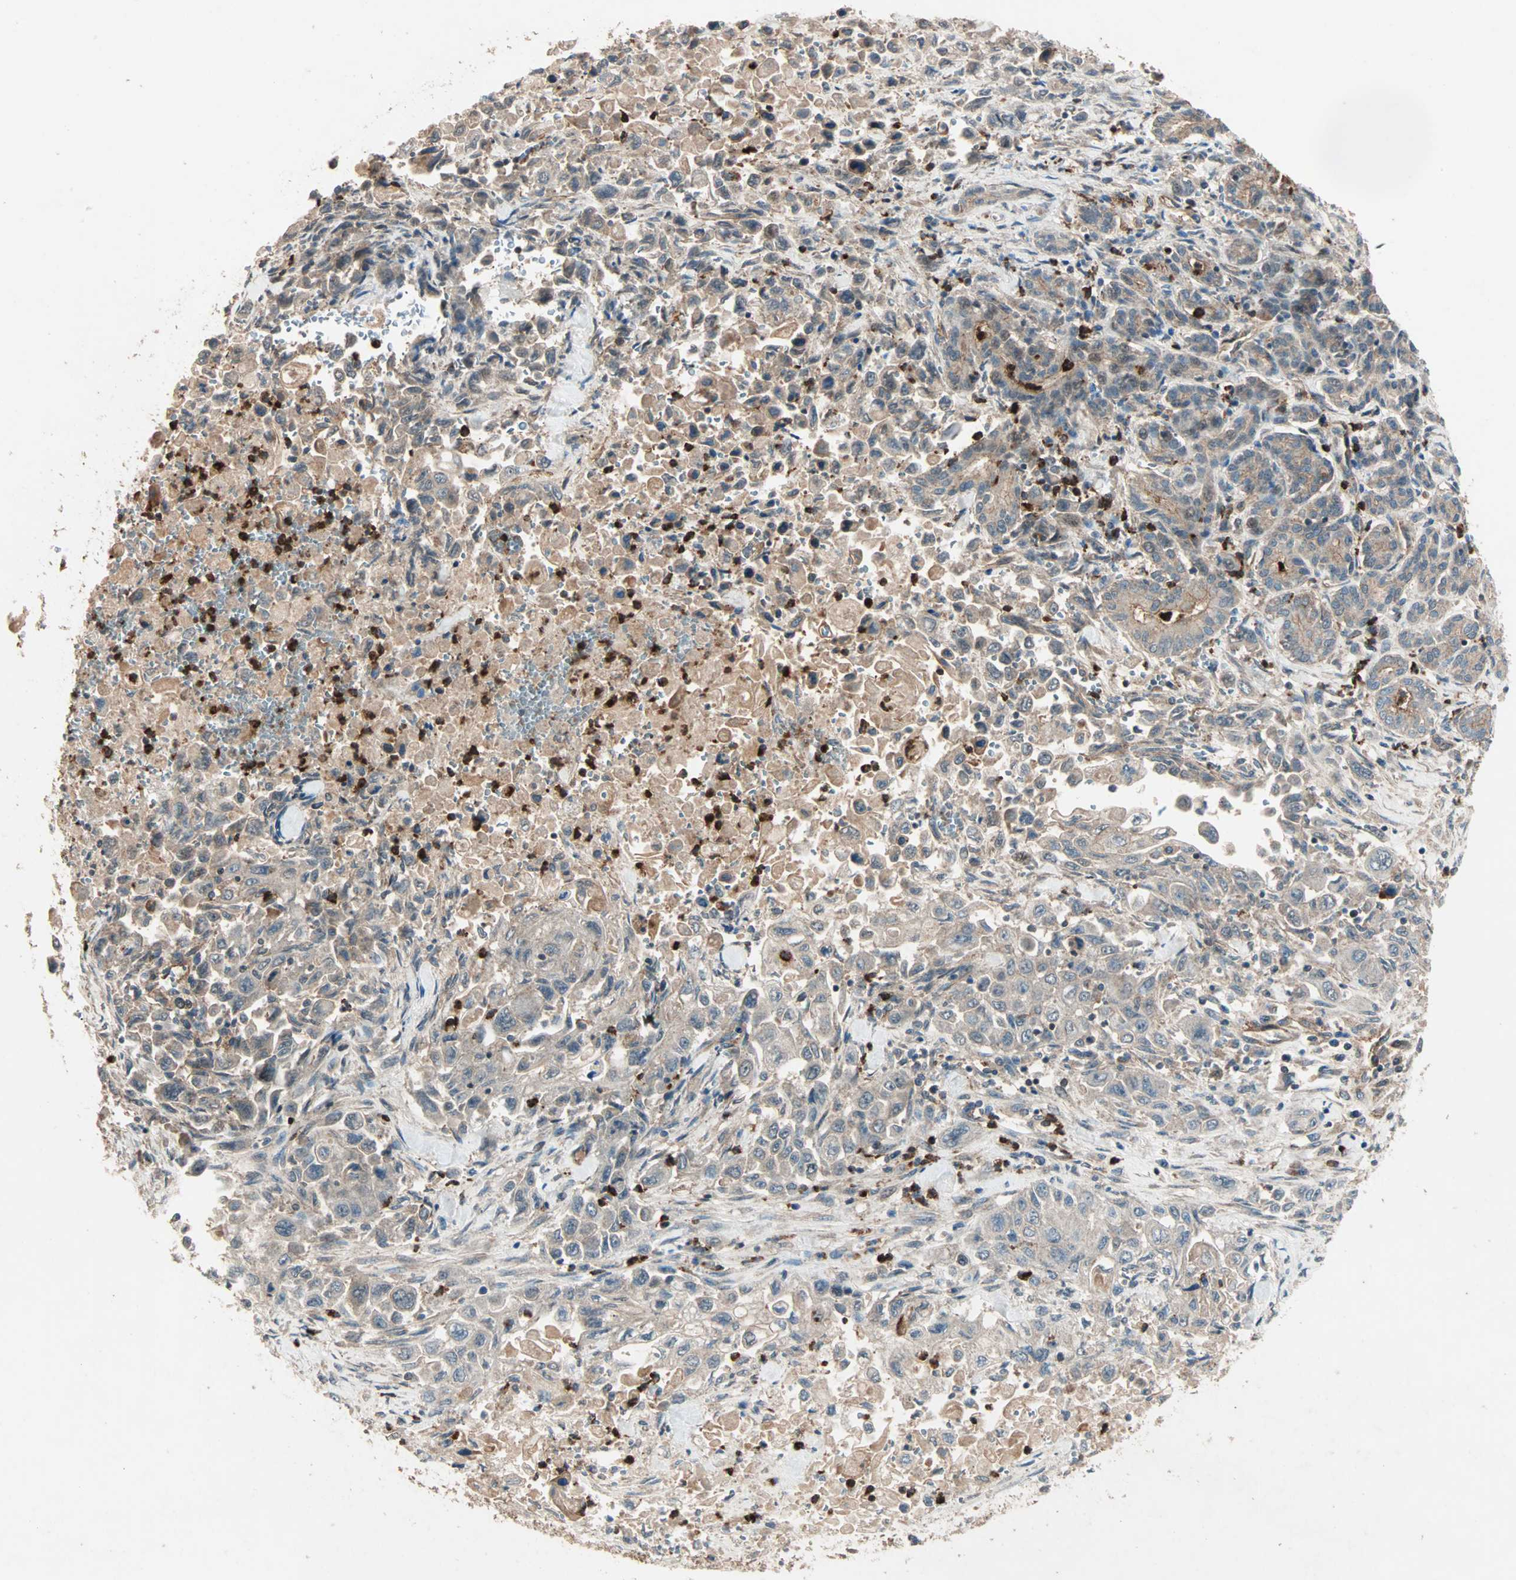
{"staining": {"intensity": "weak", "quantity": ">75%", "location": "cytoplasmic/membranous"}, "tissue": "pancreatic cancer", "cell_type": "Tumor cells", "image_type": "cancer", "snomed": [{"axis": "morphology", "description": "Adenocarcinoma, NOS"}, {"axis": "topography", "description": "Pancreas"}], "caption": "Immunohistochemistry (IHC) staining of pancreatic cancer, which exhibits low levels of weak cytoplasmic/membranous positivity in about >75% of tumor cells indicating weak cytoplasmic/membranous protein staining. The staining was performed using DAB (3,3'-diaminobenzidine) (brown) for protein detection and nuclei were counterstained in hematoxylin (blue).", "gene": "GCK", "patient": {"sex": "male", "age": 70}}